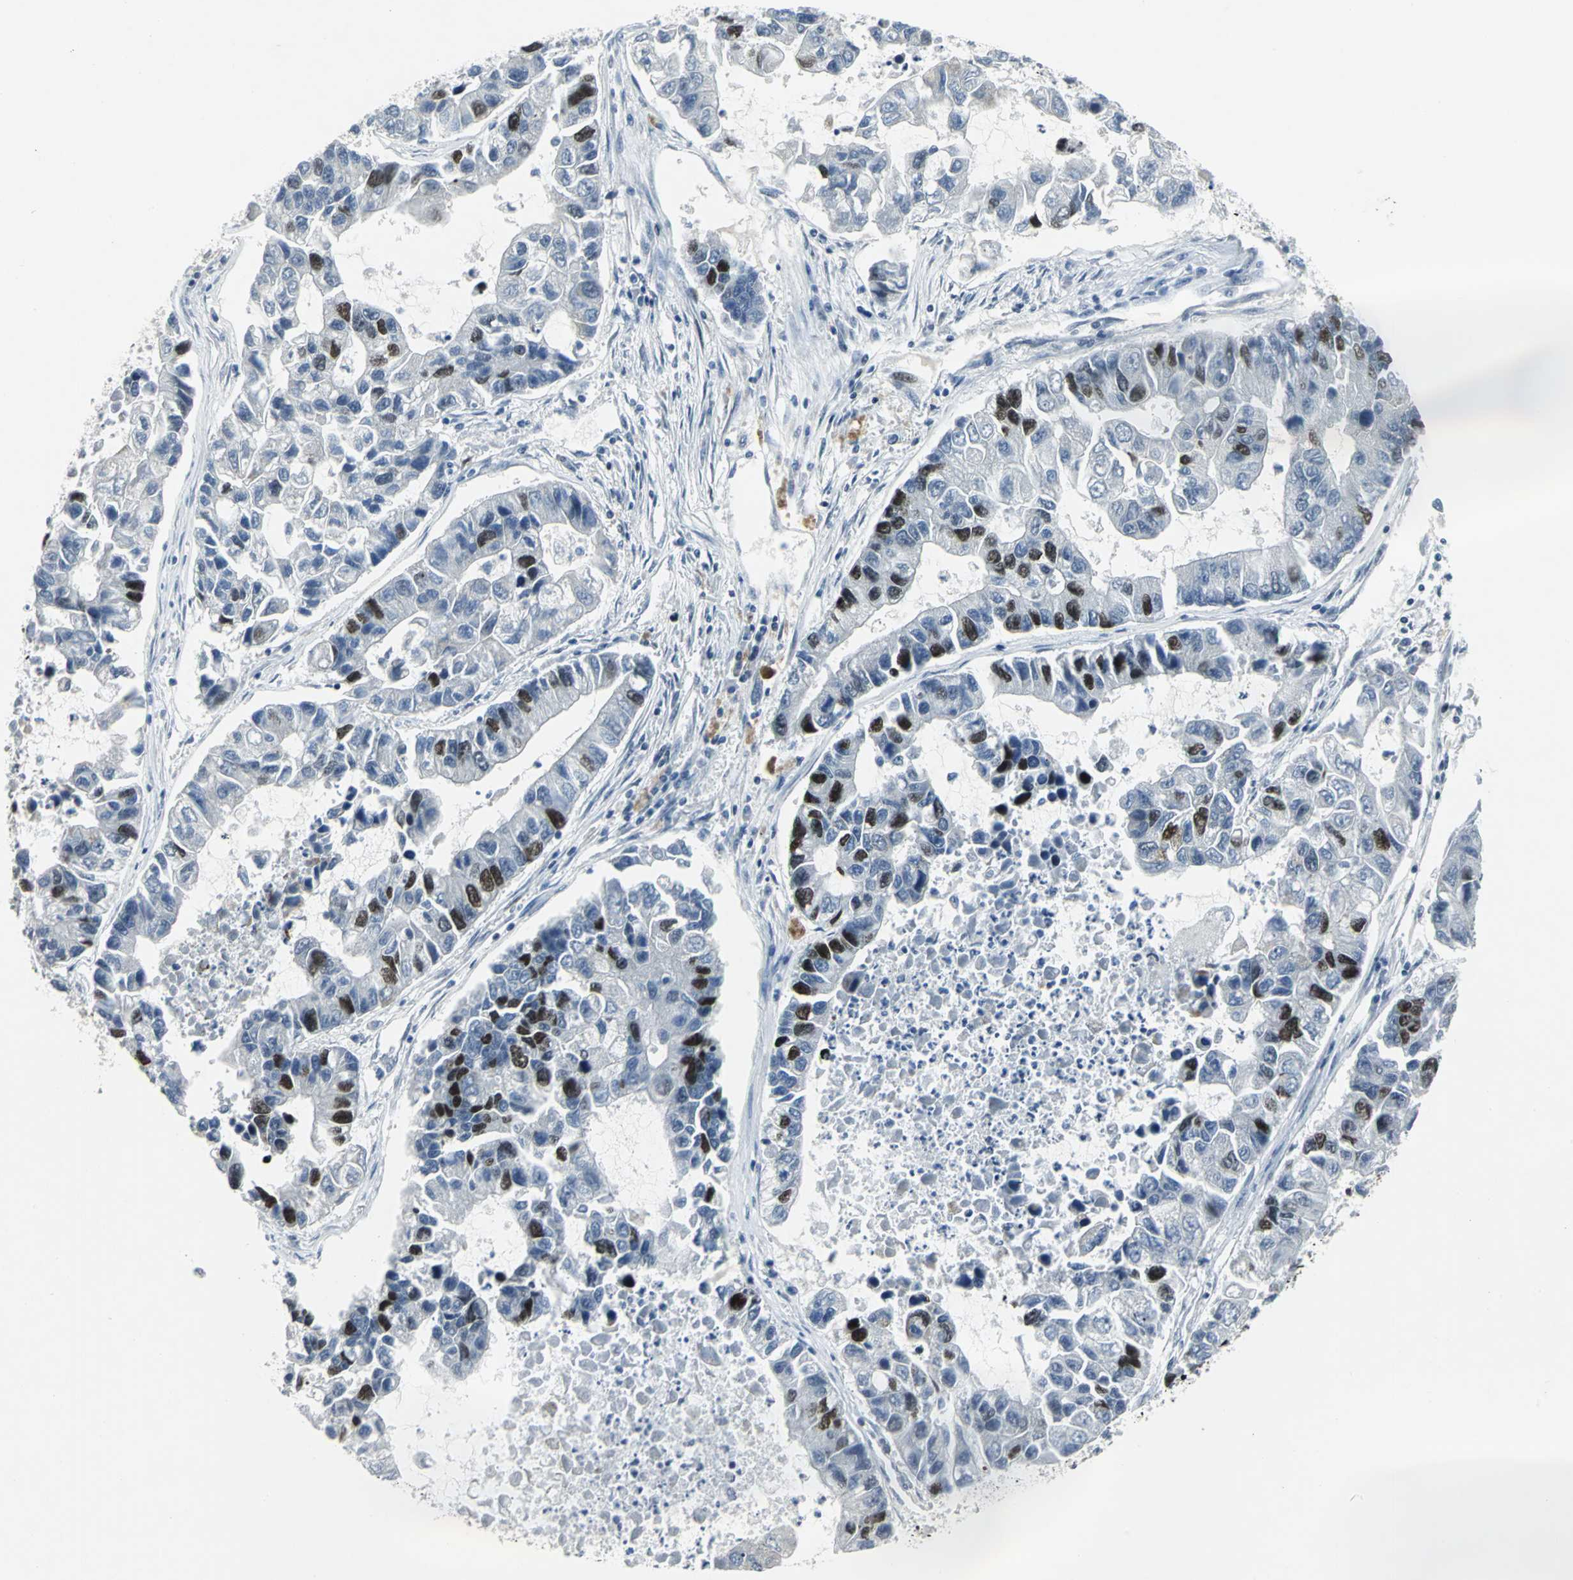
{"staining": {"intensity": "strong", "quantity": "25%-75%", "location": "nuclear"}, "tissue": "lung cancer", "cell_type": "Tumor cells", "image_type": "cancer", "snomed": [{"axis": "morphology", "description": "Adenocarcinoma, NOS"}, {"axis": "topography", "description": "Lung"}], "caption": "Lung cancer (adenocarcinoma) stained with a protein marker exhibits strong staining in tumor cells.", "gene": "RPA1", "patient": {"sex": "female", "age": 51}}